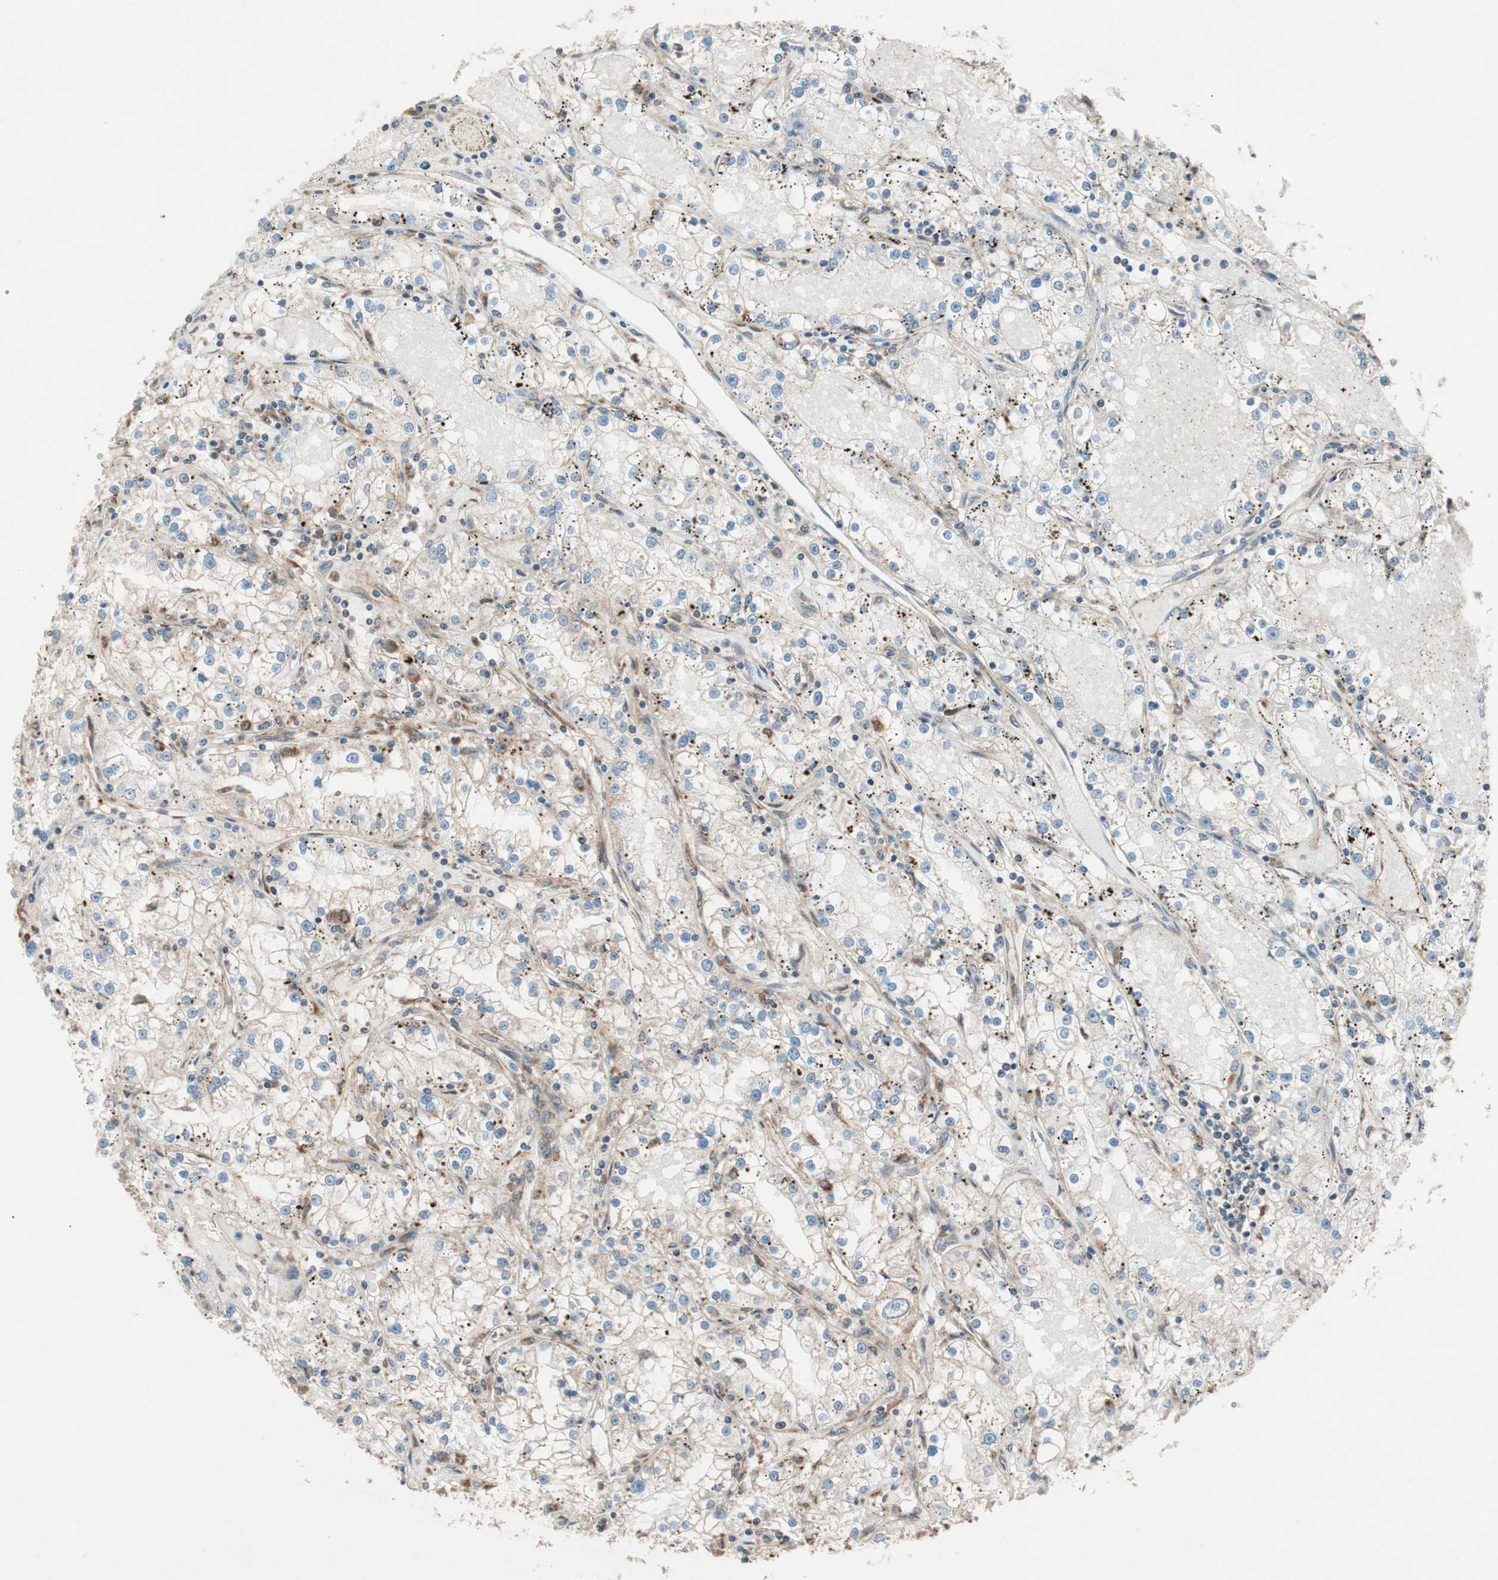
{"staining": {"intensity": "weak", "quantity": "25%-75%", "location": "cytoplasmic/membranous"}, "tissue": "renal cancer", "cell_type": "Tumor cells", "image_type": "cancer", "snomed": [{"axis": "morphology", "description": "Adenocarcinoma, NOS"}, {"axis": "topography", "description": "Kidney"}], "caption": "Renal cancer stained with immunohistochemistry (IHC) exhibits weak cytoplasmic/membranous positivity in about 25%-75% of tumor cells. (DAB IHC, brown staining for protein, blue staining for nuclei).", "gene": "RAB5A", "patient": {"sex": "male", "age": 56}}